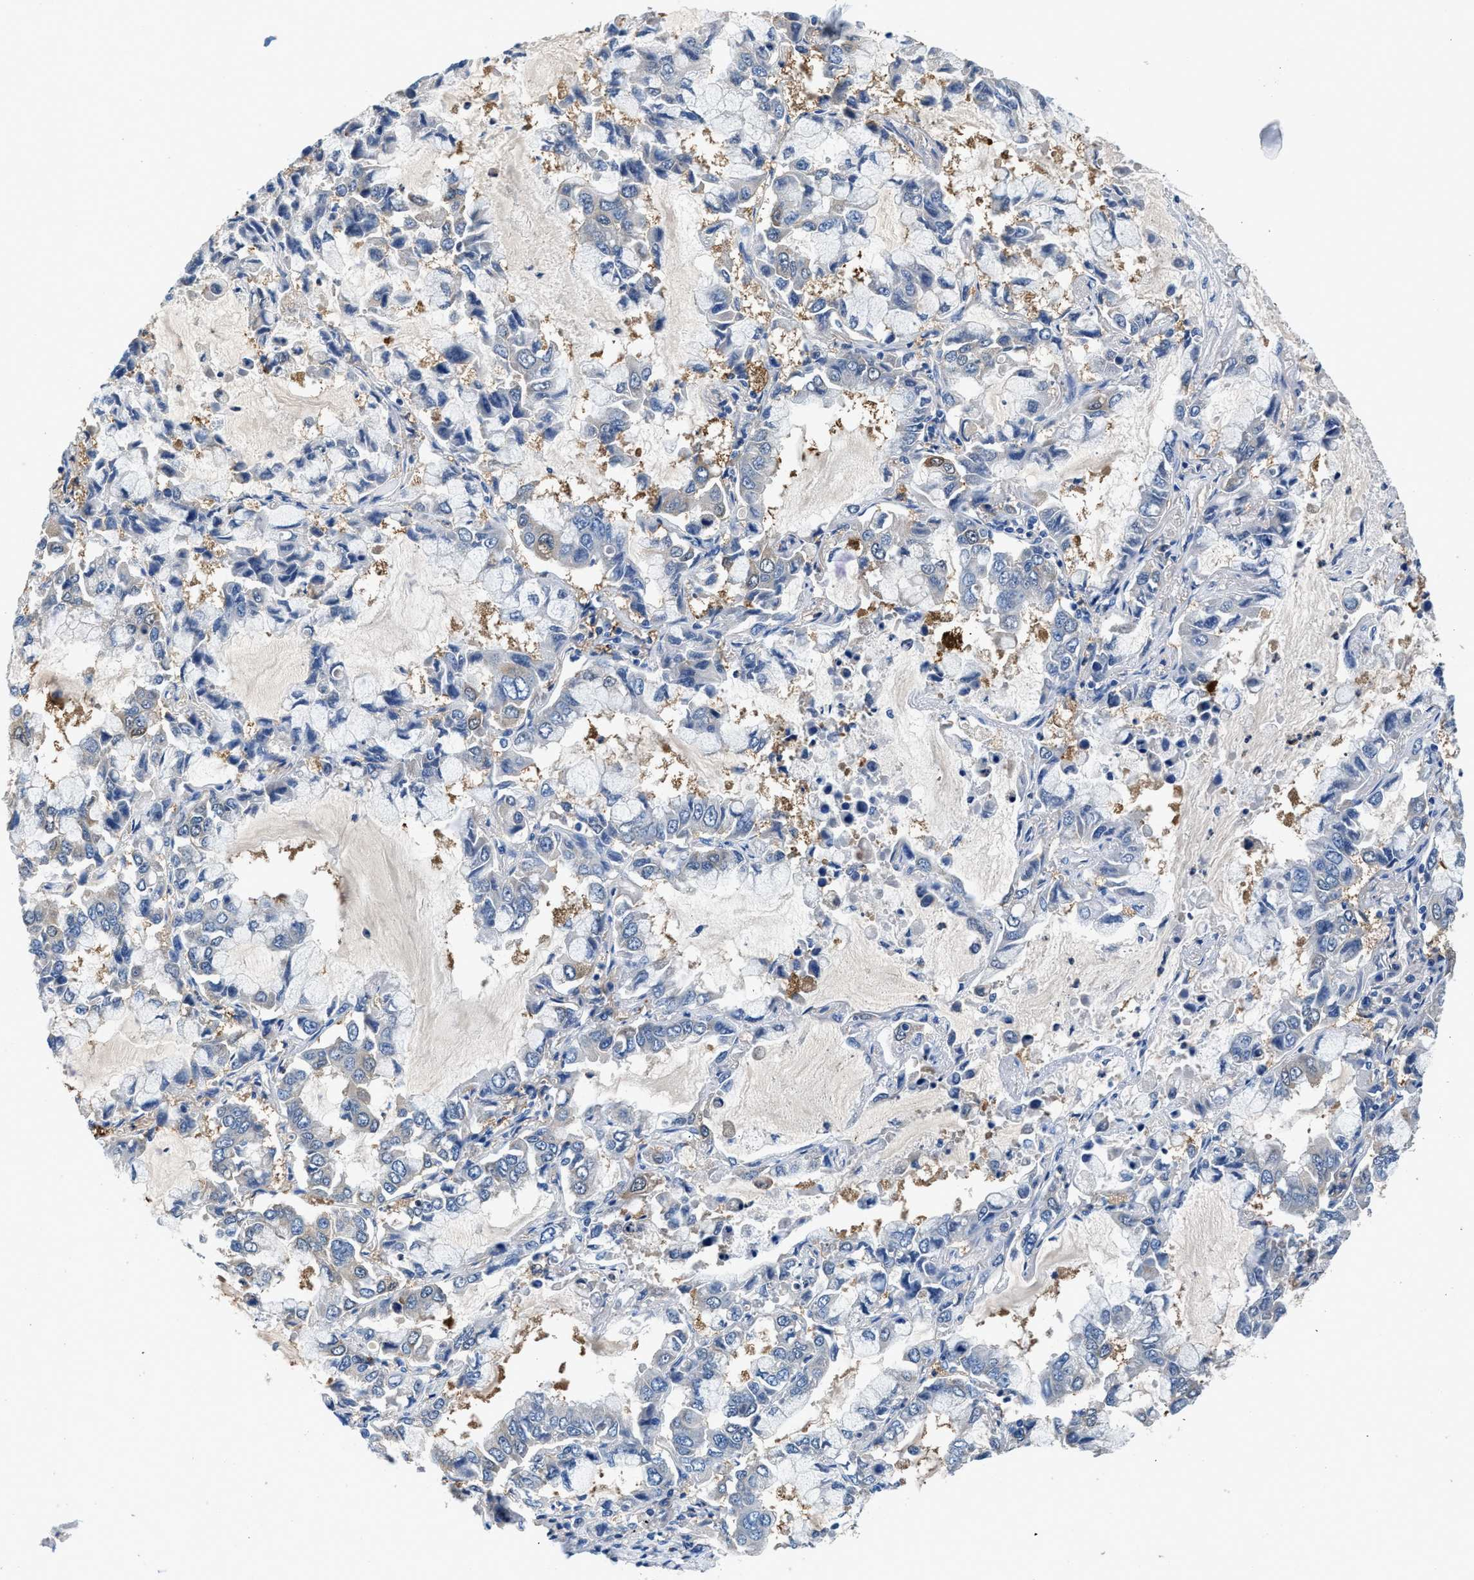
{"staining": {"intensity": "negative", "quantity": "none", "location": "none"}, "tissue": "lung cancer", "cell_type": "Tumor cells", "image_type": "cancer", "snomed": [{"axis": "morphology", "description": "Adenocarcinoma, NOS"}, {"axis": "topography", "description": "Lung"}], "caption": "IHC photomicrograph of lung cancer stained for a protein (brown), which shows no expression in tumor cells. (DAB (3,3'-diaminobenzidine) immunohistochemistry visualized using brightfield microscopy, high magnification).", "gene": "FADS6", "patient": {"sex": "male", "age": 64}}